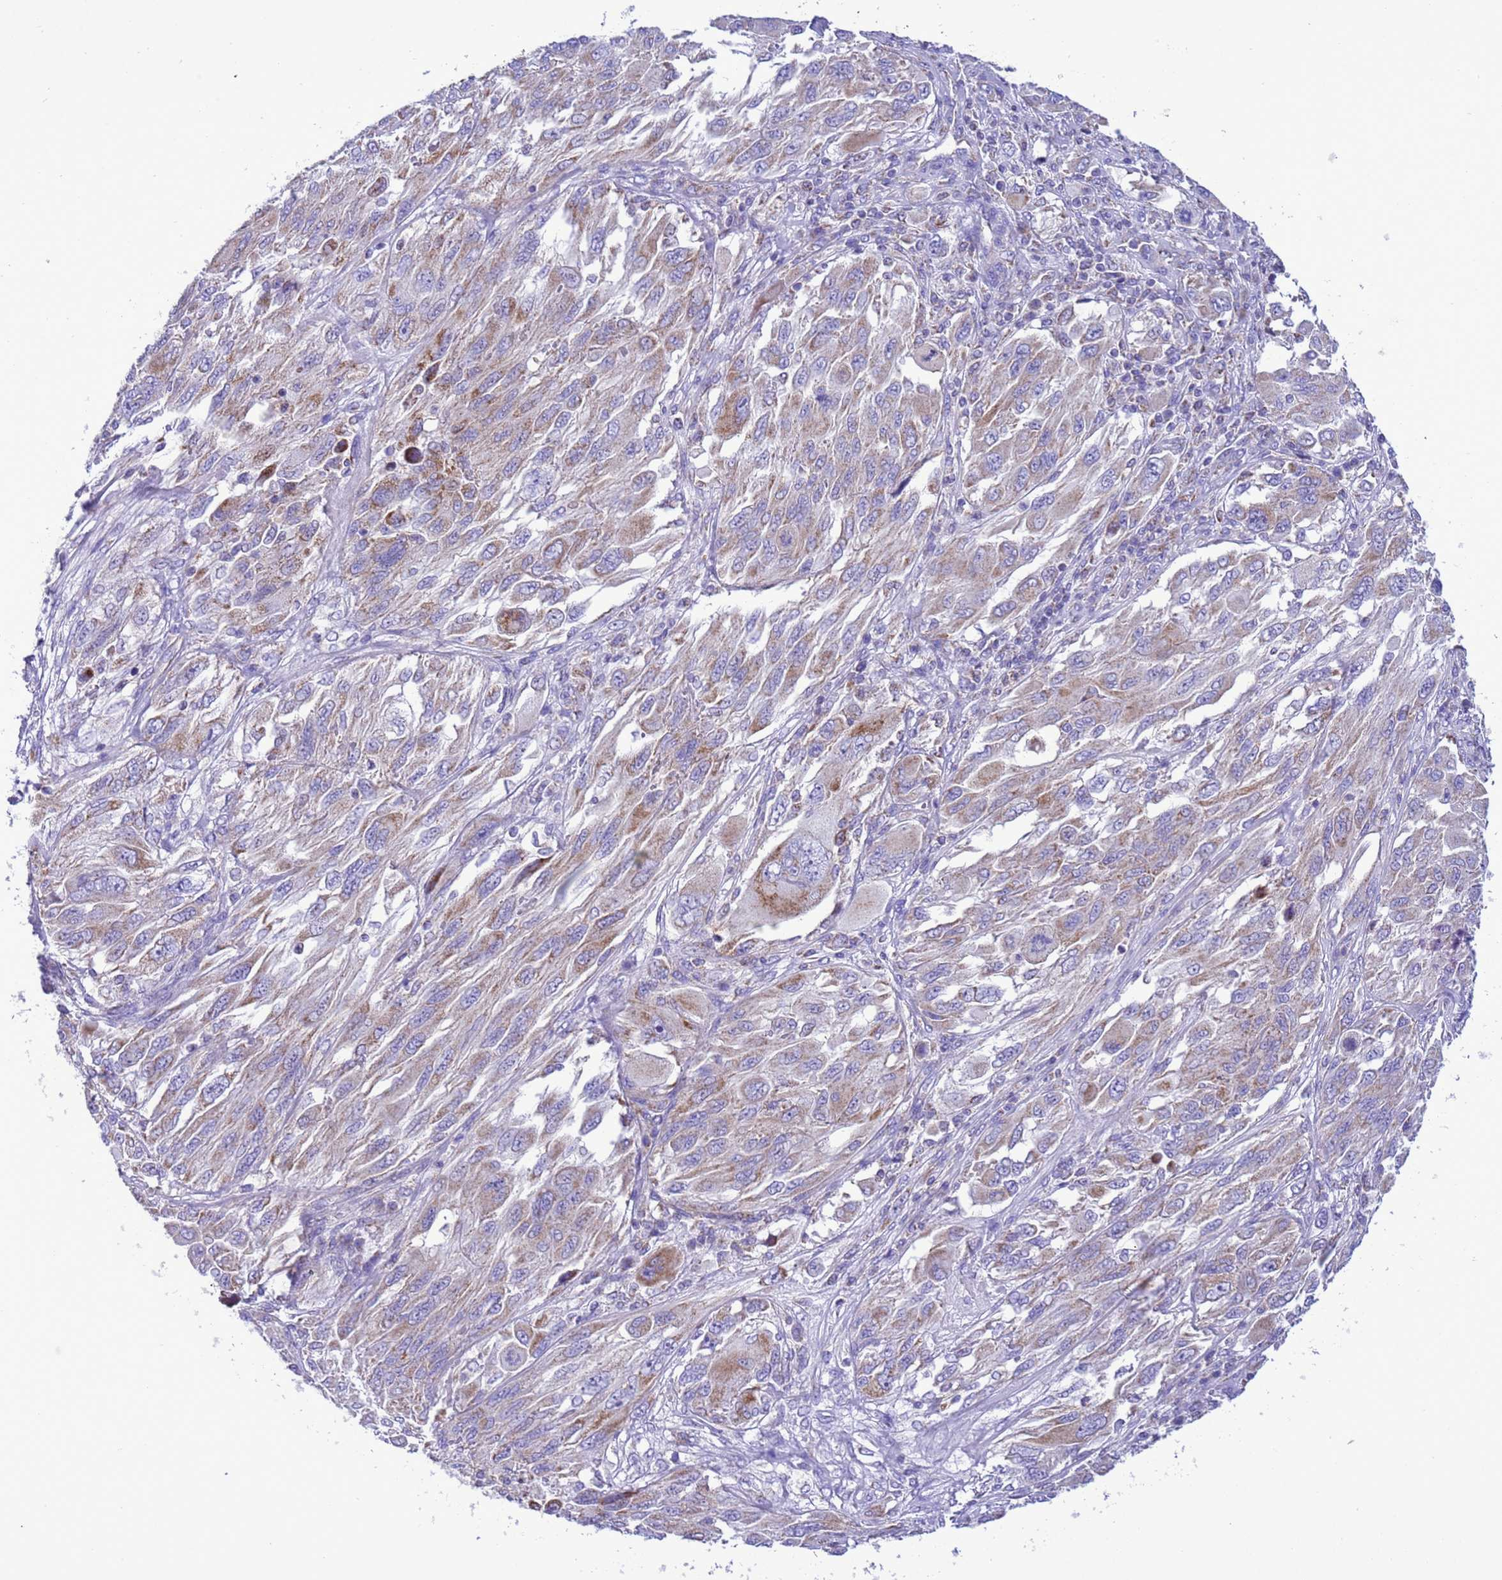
{"staining": {"intensity": "weak", "quantity": "25%-75%", "location": "cytoplasmic/membranous"}, "tissue": "melanoma", "cell_type": "Tumor cells", "image_type": "cancer", "snomed": [{"axis": "morphology", "description": "Malignant melanoma, NOS"}, {"axis": "topography", "description": "Skin"}], "caption": "A brown stain labels weak cytoplasmic/membranous positivity of a protein in melanoma tumor cells.", "gene": "CCDC191", "patient": {"sex": "female", "age": 91}}